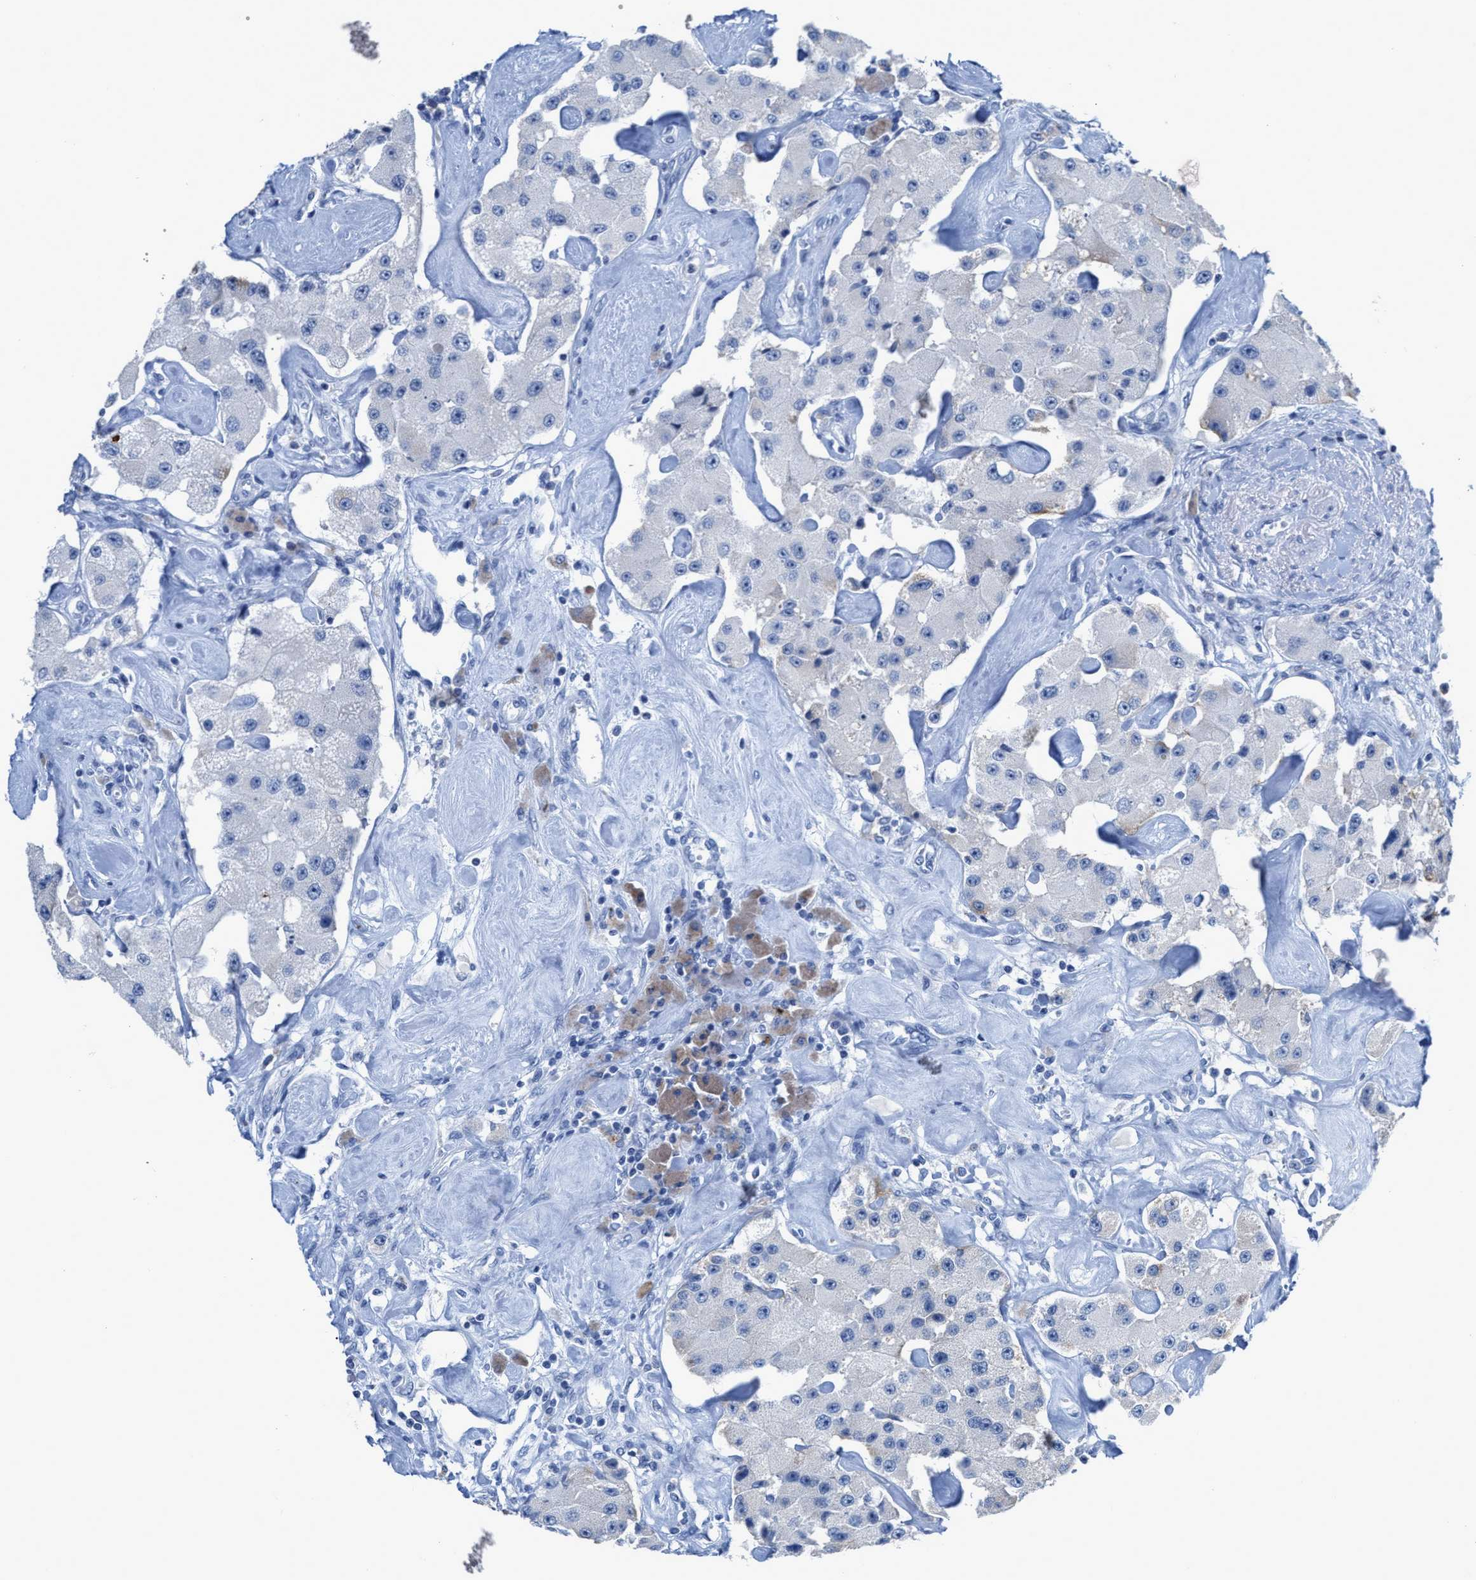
{"staining": {"intensity": "negative", "quantity": "none", "location": "none"}, "tissue": "carcinoid", "cell_type": "Tumor cells", "image_type": "cancer", "snomed": [{"axis": "morphology", "description": "Carcinoid, malignant, NOS"}, {"axis": "topography", "description": "Pancreas"}], "caption": "Tumor cells show no significant staining in carcinoid. Nuclei are stained in blue.", "gene": "CEACAM5", "patient": {"sex": "male", "age": 41}}